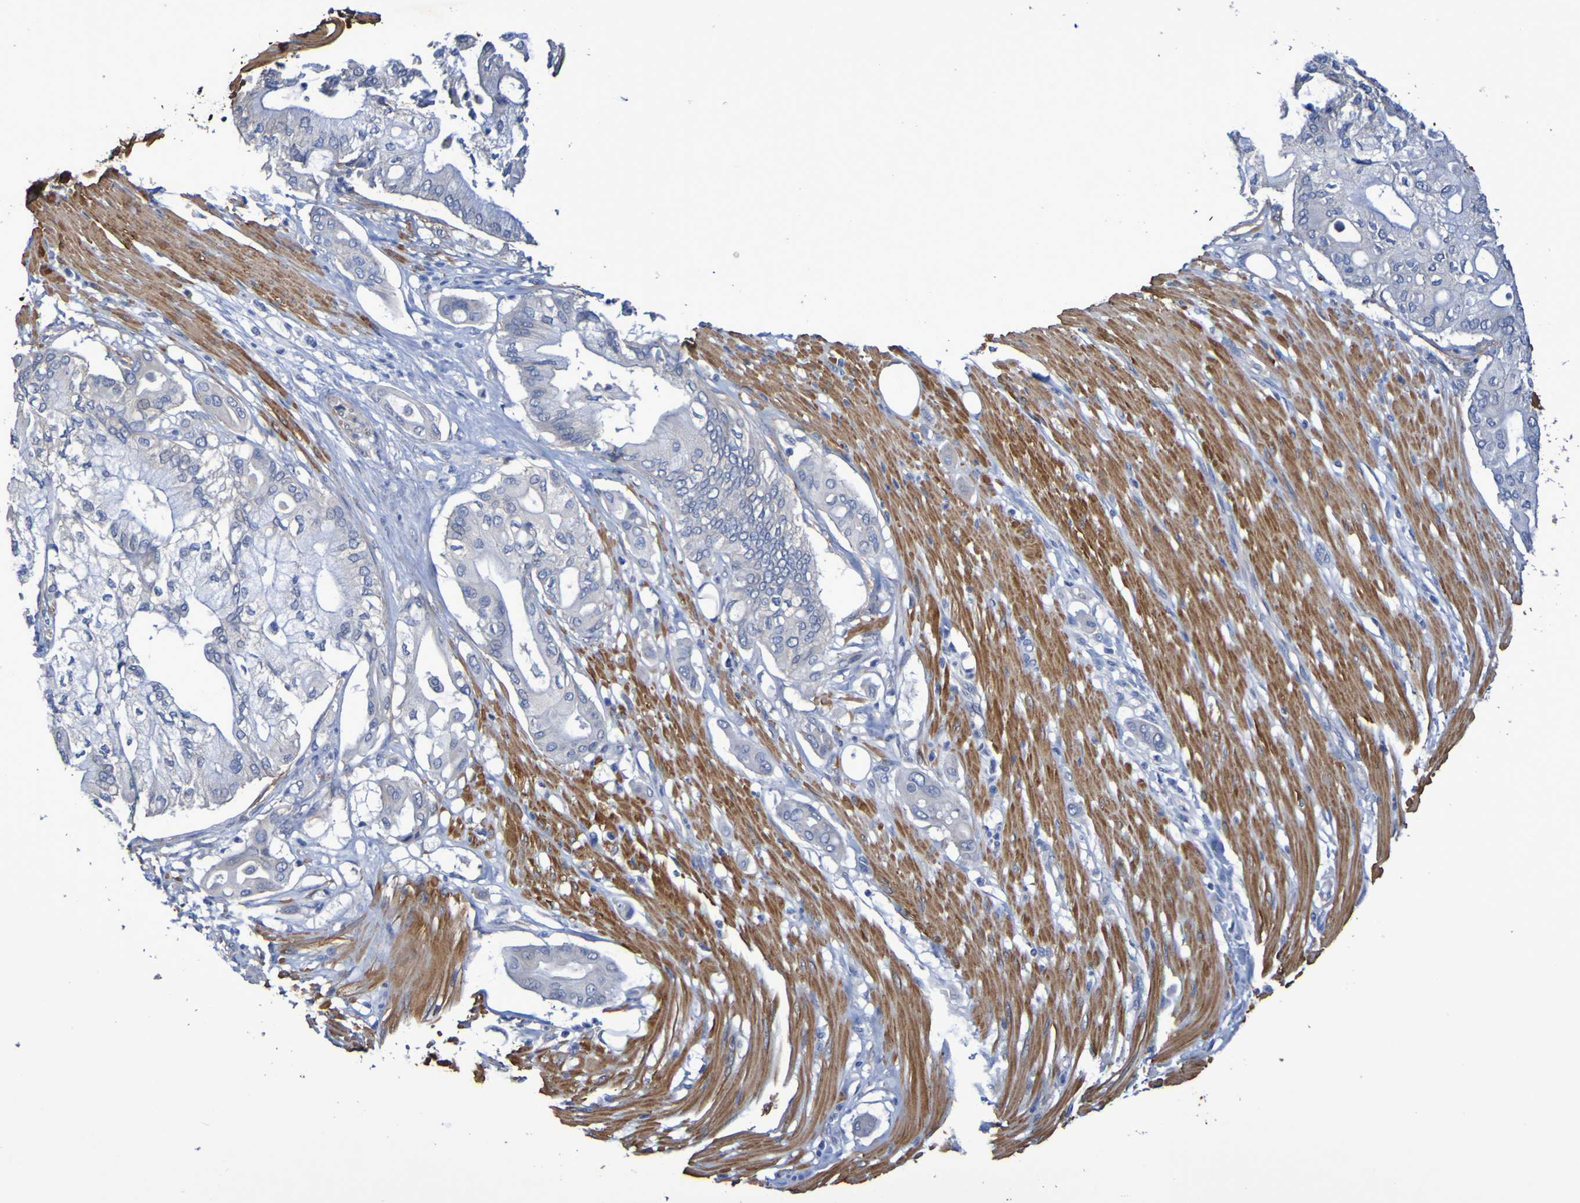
{"staining": {"intensity": "weak", "quantity": "25%-75%", "location": "cytoplasmic/membranous"}, "tissue": "pancreatic cancer", "cell_type": "Tumor cells", "image_type": "cancer", "snomed": [{"axis": "morphology", "description": "Adenocarcinoma, NOS"}, {"axis": "morphology", "description": "Adenocarcinoma, metastatic, NOS"}, {"axis": "topography", "description": "Lymph node"}, {"axis": "topography", "description": "Pancreas"}, {"axis": "topography", "description": "Duodenum"}], "caption": "Tumor cells exhibit low levels of weak cytoplasmic/membranous expression in about 25%-75% of cells in metastatic adenocarcinoma (pancreatic). (DAB = brown stain, brightfield microscopy at high magnification).", "gene": "SRPRB", "patient": {"sex": "female", "age": 64}}